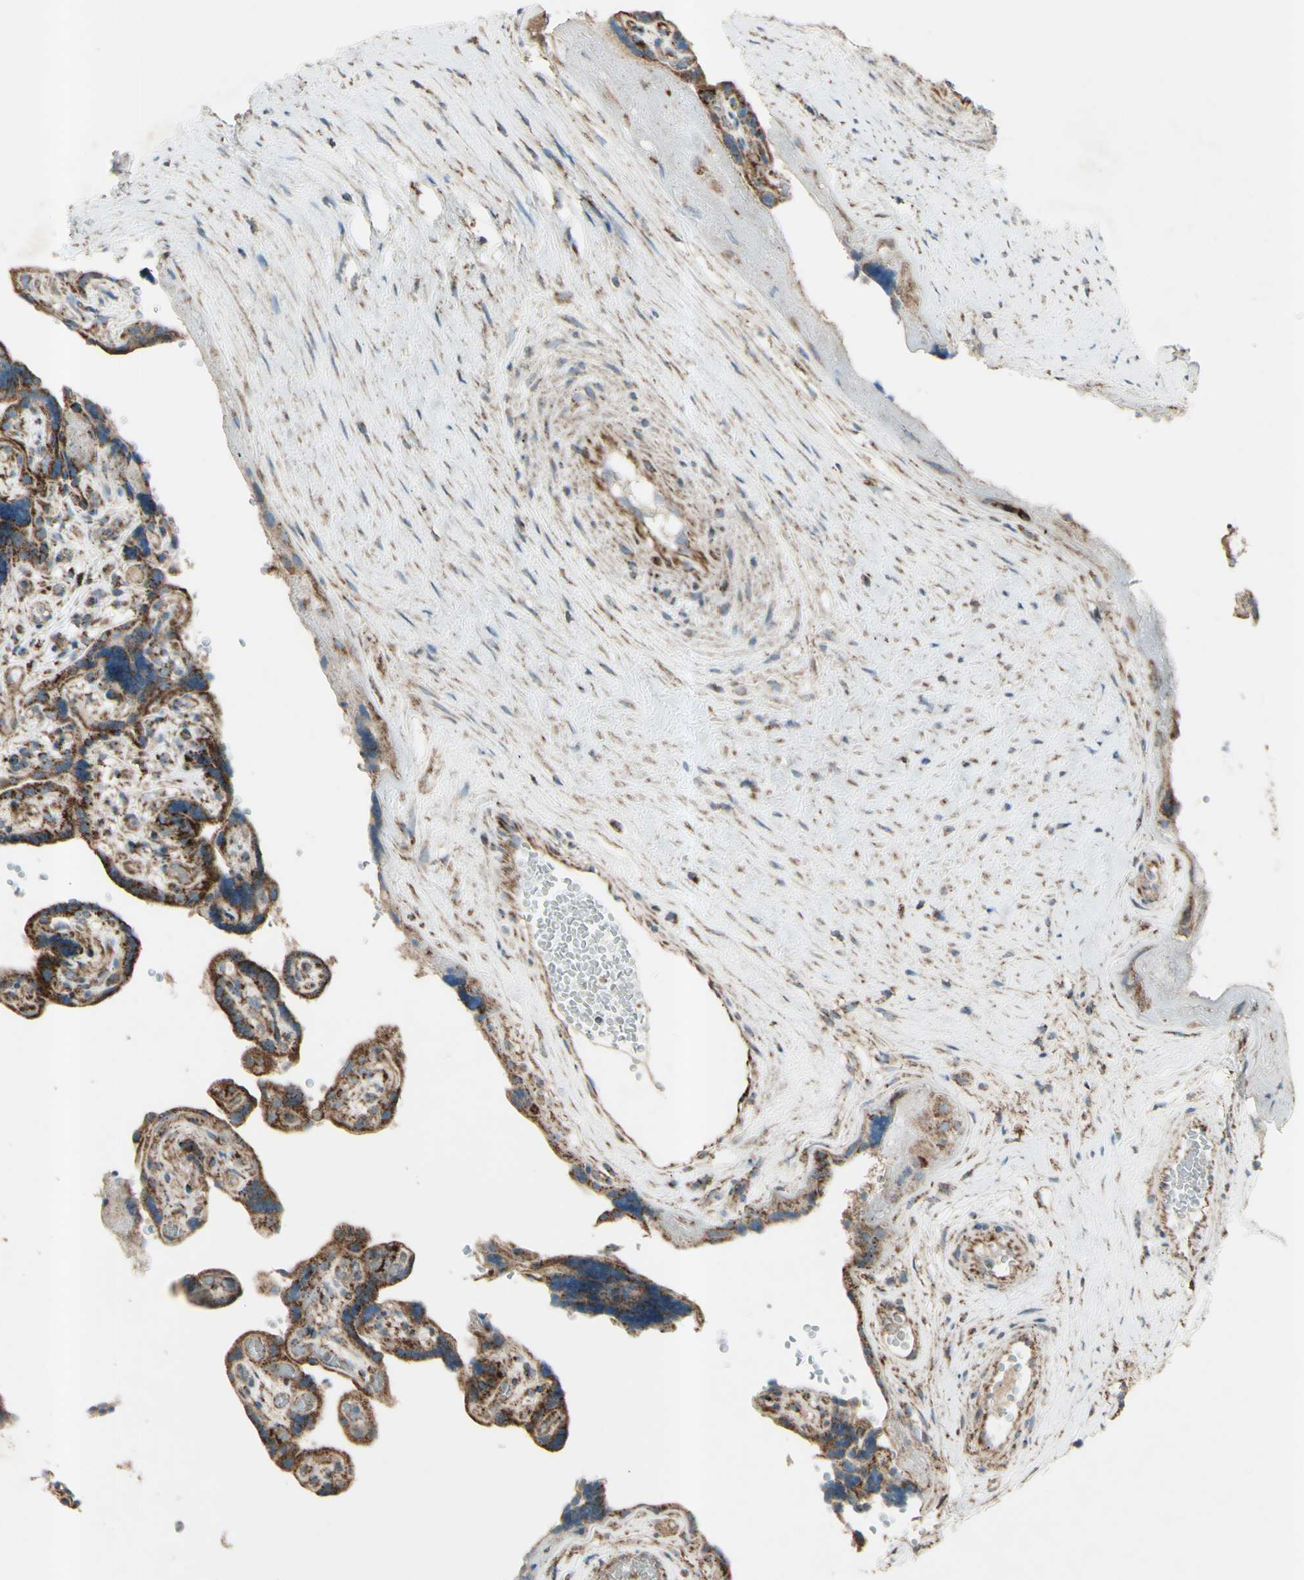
{"staining": {"intensity": "strong", "quantity": ">75%", "location": "cytoplasmic/membranous"}, "tissue": "placenta", "cell_type": "Decidual cells", "image_type": "normal", "snomed": [{"axis": "morphology", "description": "Normal tissue, NOS"}, {"axis": "topography", "description": "Placenta"}], "caption": "An image showing strong cytoplasmic/membranous staining in about >75% of decidual cells in unremarkable placenta, as visualized by brown immunohistochemical staining.", "gene": "RHOT1", "patient": {"sex": "female", "age": 30}}